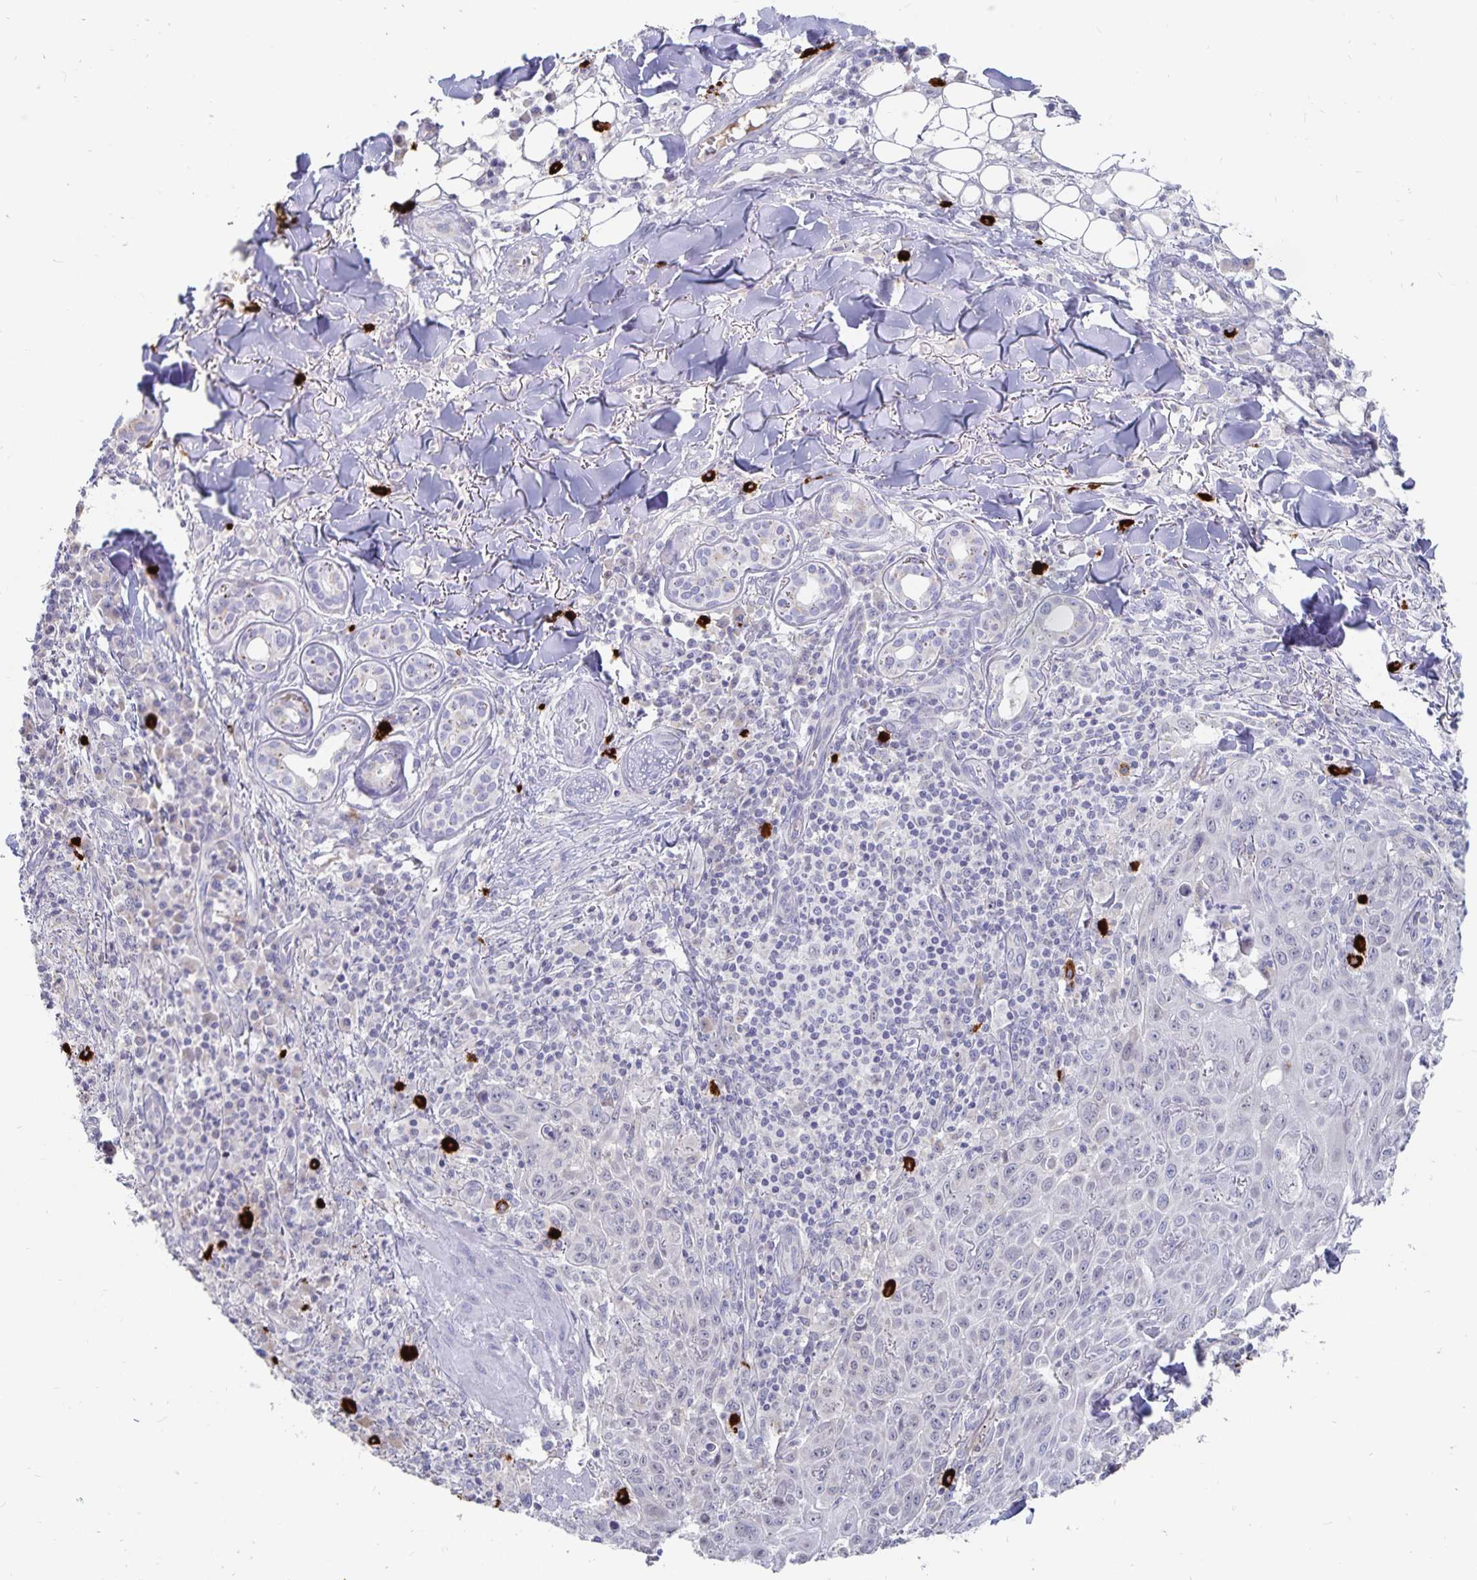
{"staining": {"intensity": "negative", "quantity": "none", "location": "none"}, "tissue": "skin cancer", "cell_type": "Tumor cells", "image_type": "cancer", "snomed": [{"axis": "morphology", "description": "Squamous cell carcinoma, NOS"}, {"axis": "topography", "description": "Skin"}], "caption": "IHC micrograph of human squamous cell carcinoma (skin) stained for a protein (brown), which displays no expression in tumor cells.", "gene": "PKHD1", "patient": {"sex": "male", "age": 75}}